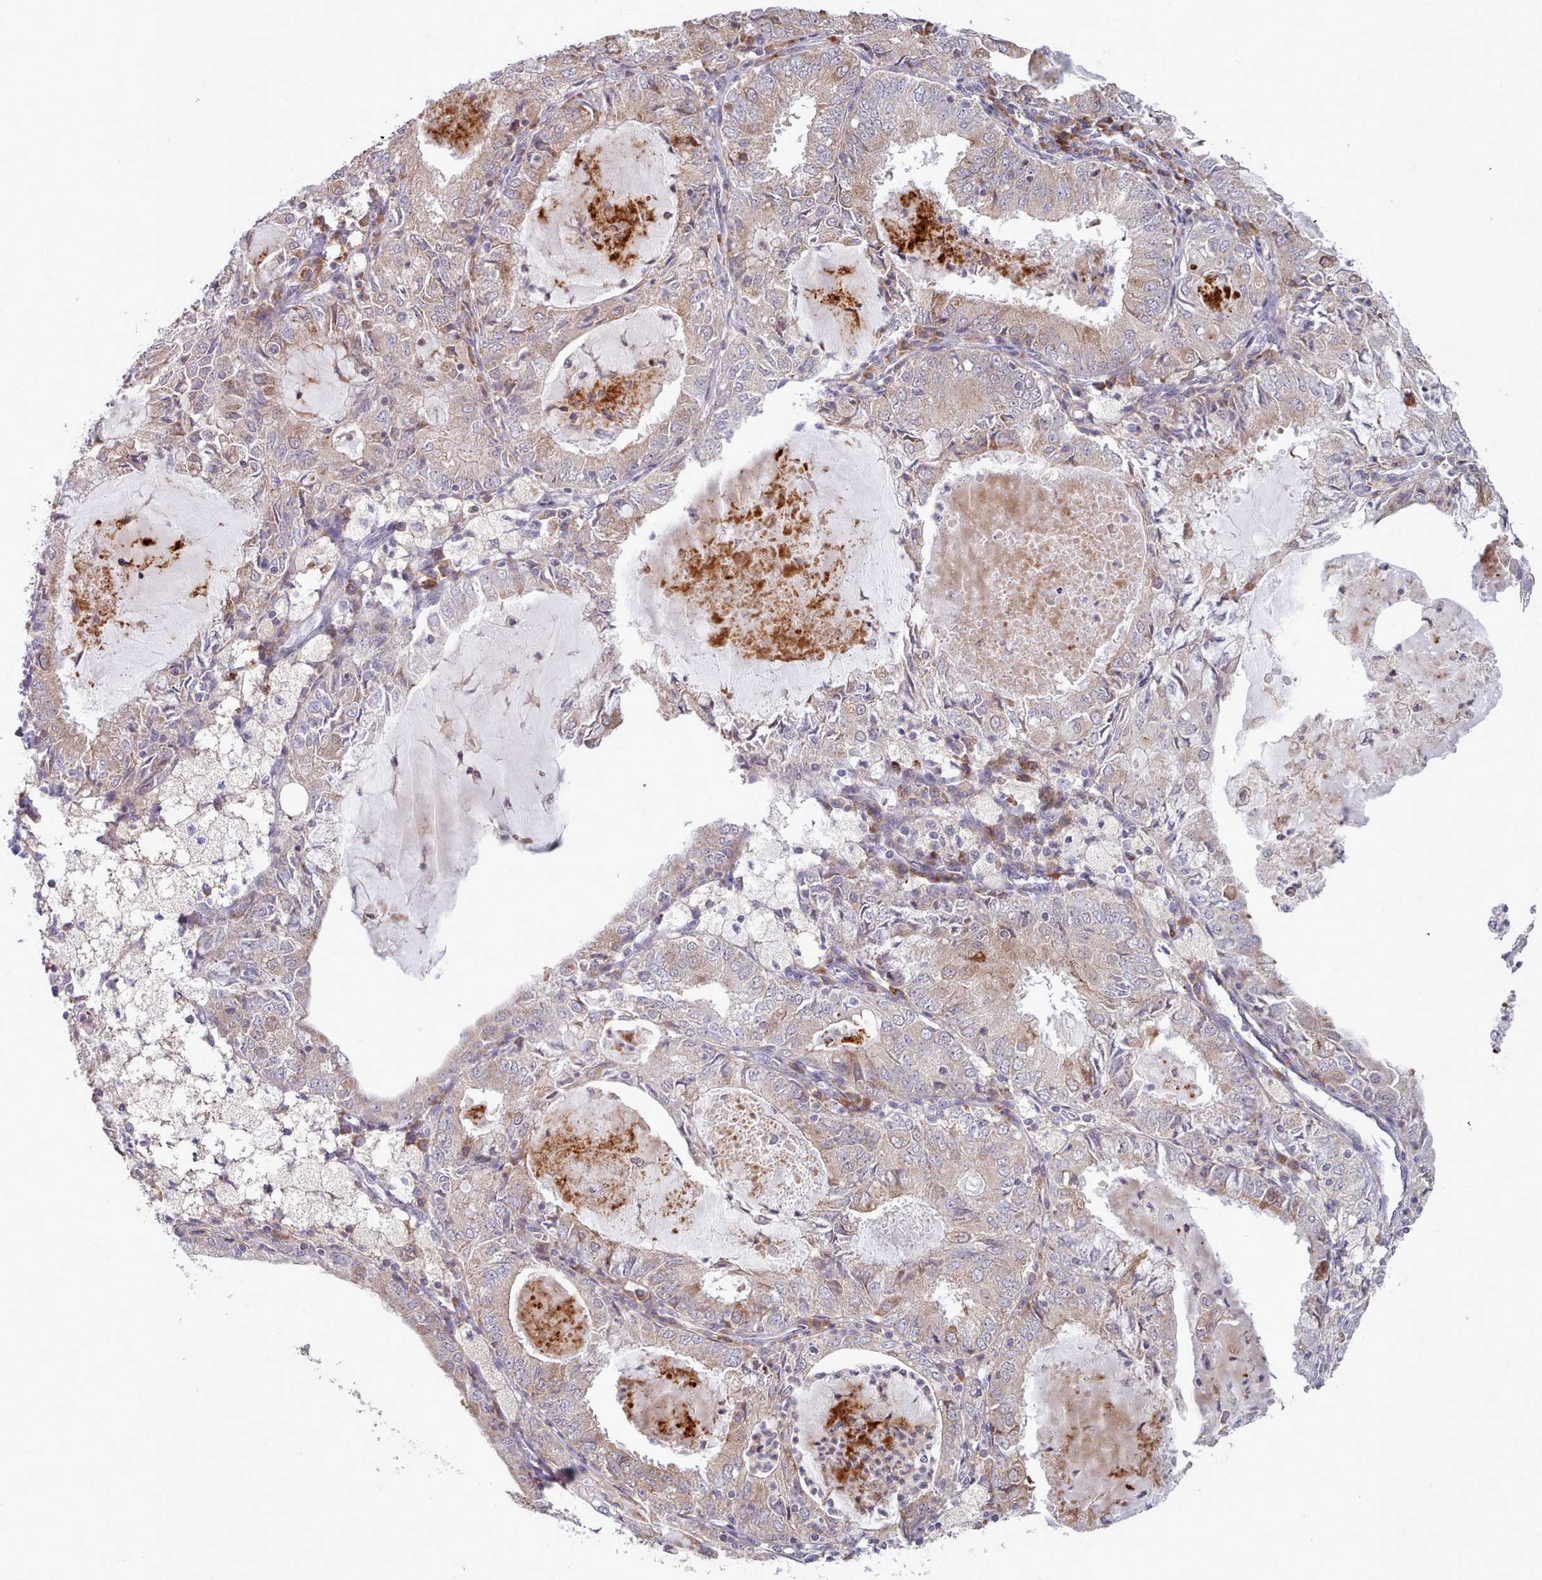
{"staining": {"intensity": "weak", "quantity": "25%-75%", "location": "cytoplasmic/membranous"}, "tissue": "endometrial cancer", "cell_type": "Tumor cells", "image_type": "cancer", "snomed": [{"axis": "morphology", "description": "Adenocarcinoma, NOS"}, {"axis": "topography", "description": "Endometrium"}], "caption": "Protein expression analysis of endometrial adenocarcinoma shows weak cytoplasmic/membranous expression in about 25%-75% of tumor cells.", "gene": "TRIM26", "patient": {"sex": "female", "age": 57}}